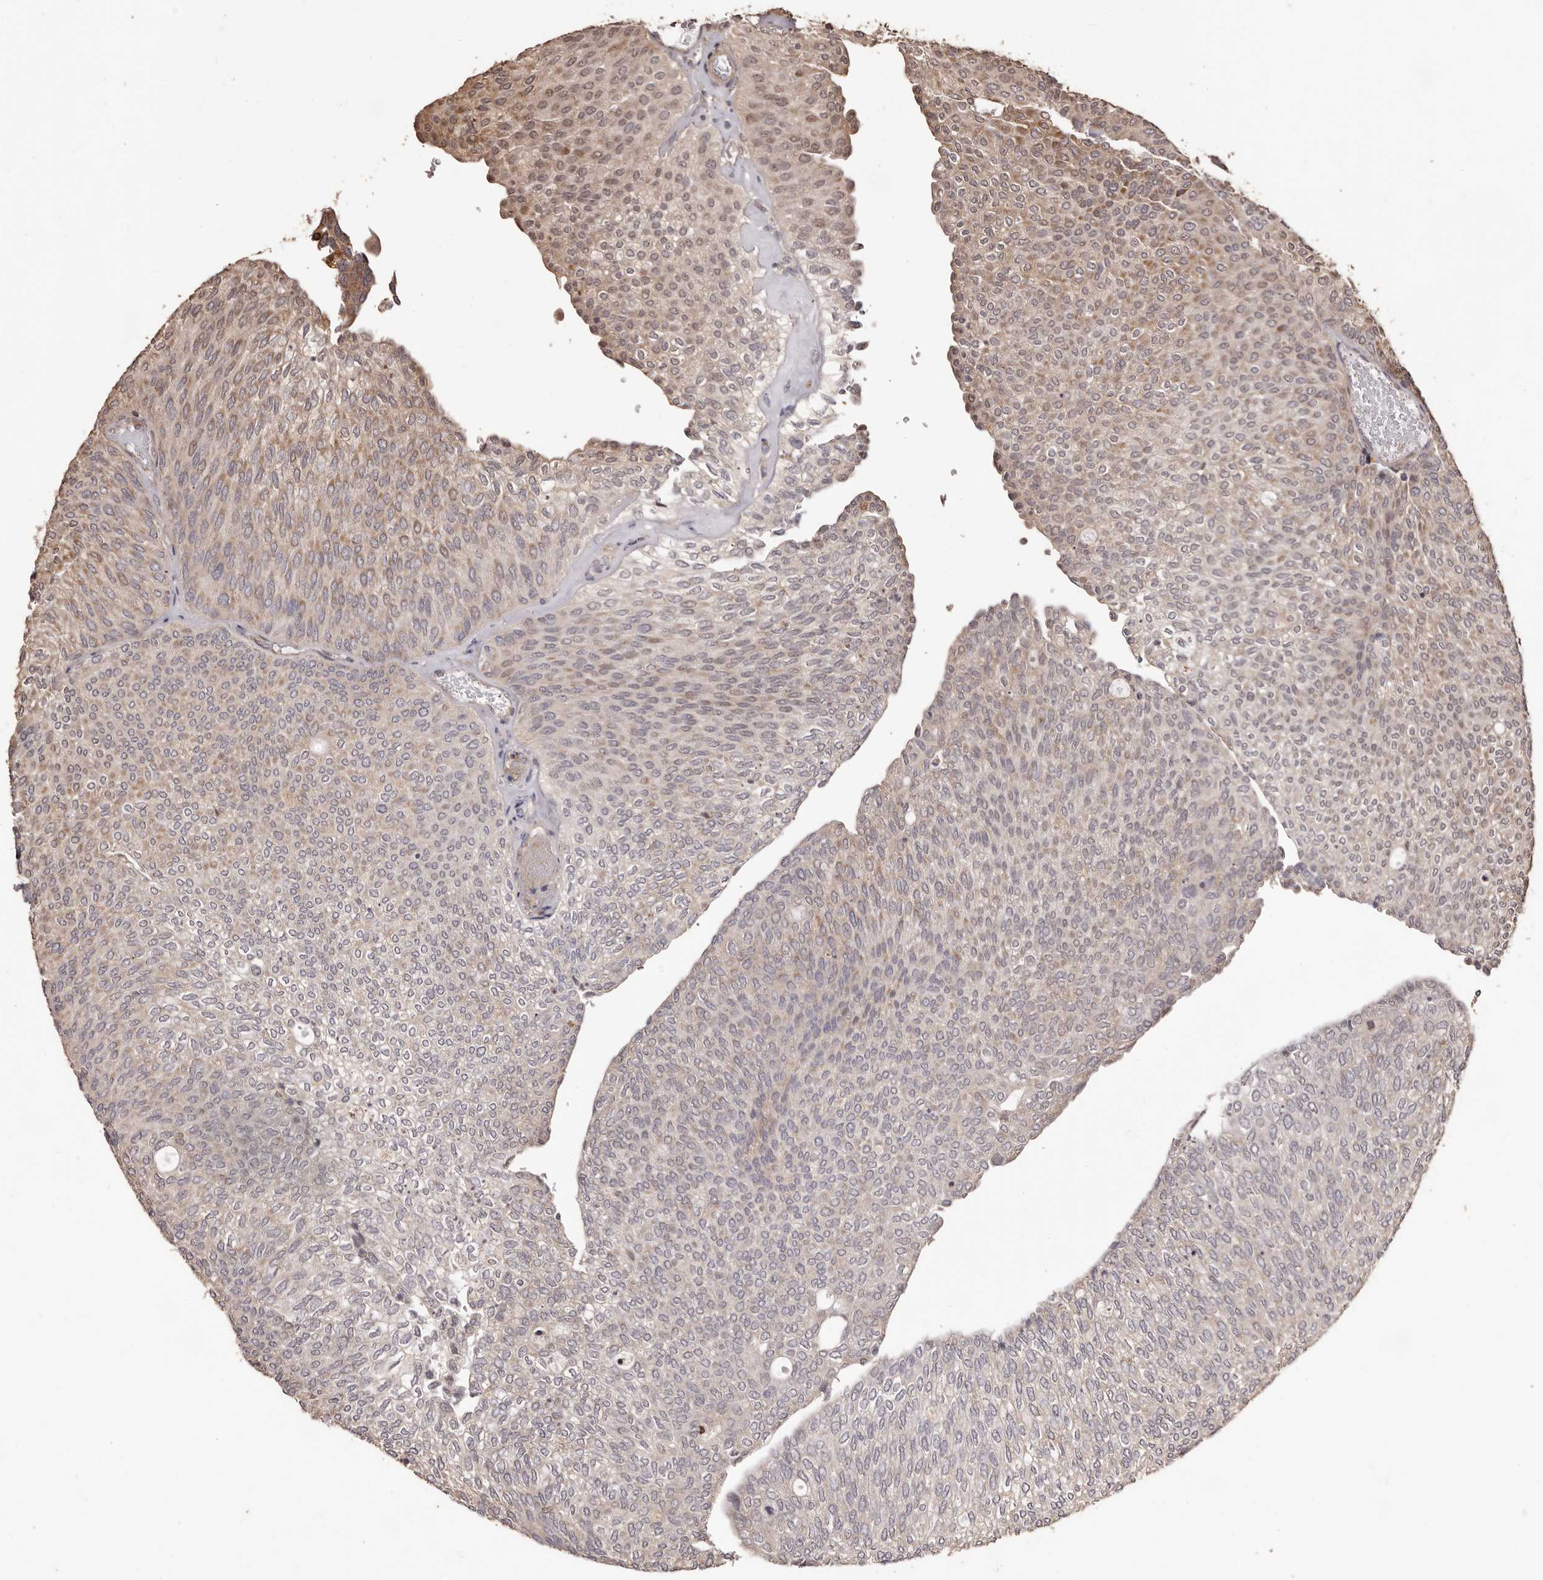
{"staining": {"intensity": "moderate", "quantity": "<25%", "location": "cytoplasmic/membranous"}, "tissue": "urothelial cancer", "cell_type": "Tumor cells", "image_type": "cancer", "snomed": [{"axis": "morphology", "description": "Urothelial carcinoma, Low grade"}, {"axis": "topography", "description": "Urinary bladder"}], "caption": "This image exhibits urothelial carcinoma (low-grade) stained with immunohistochemistry (IHC) to label a protein in brown. The cytoplasmic/membranous of tumor cells show moderate positivity for the protein. Nuclei are counter-stained blue.", "gene": "ZCCHC7", "patient": {"sex": "female", "age": 79}}